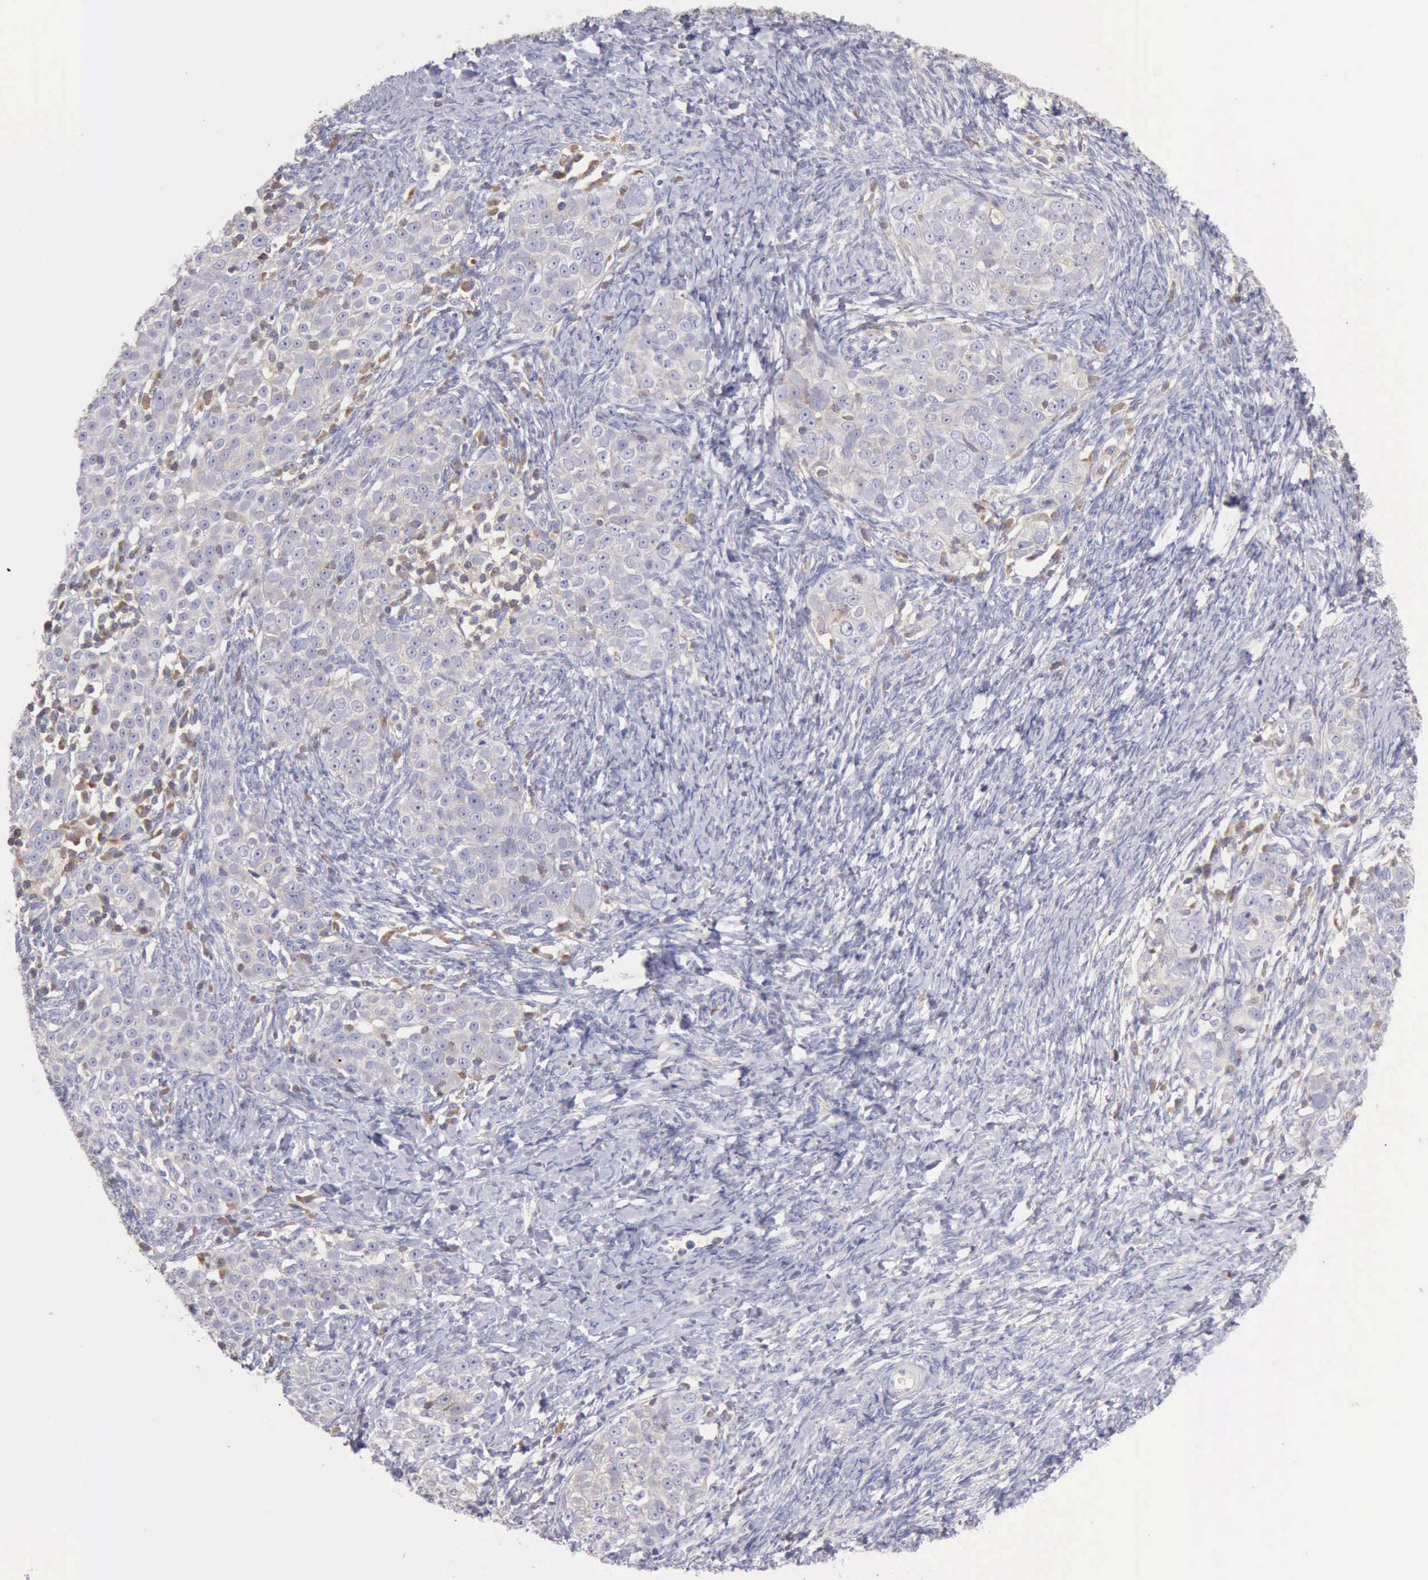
{"staining": {"intensity": "negative", "quantity": "none", "location": "none"}, "tissue": "ovarian cancer", "cell_type": "Tumor cells", "image_type": "cancer", "snomed": [{"axis": "morphology", "description": "Normal tissue, NOS"}, {"axis": "morphology", "description": "Cystadenocarcinoma, serous, NOS"}, {"axis": "topography", "description": "Ovary"}], "caption": "High magnification brightfield microscopy of serous cystadenocarcinoma (ovarian) stained with DAB (3,3'-diaminobenzidine) (brown) and counterstained with hematoxylin (blue): tumor cells show no significant positivity. (Stains: DAB (3,3'-diaminobenzidine) IHC with hematoxylin counter stain, Microscopy: brightfield microscopy at high magnification).", "gene": "SASH3", "patient": {"sex": "female", "age": 62}}